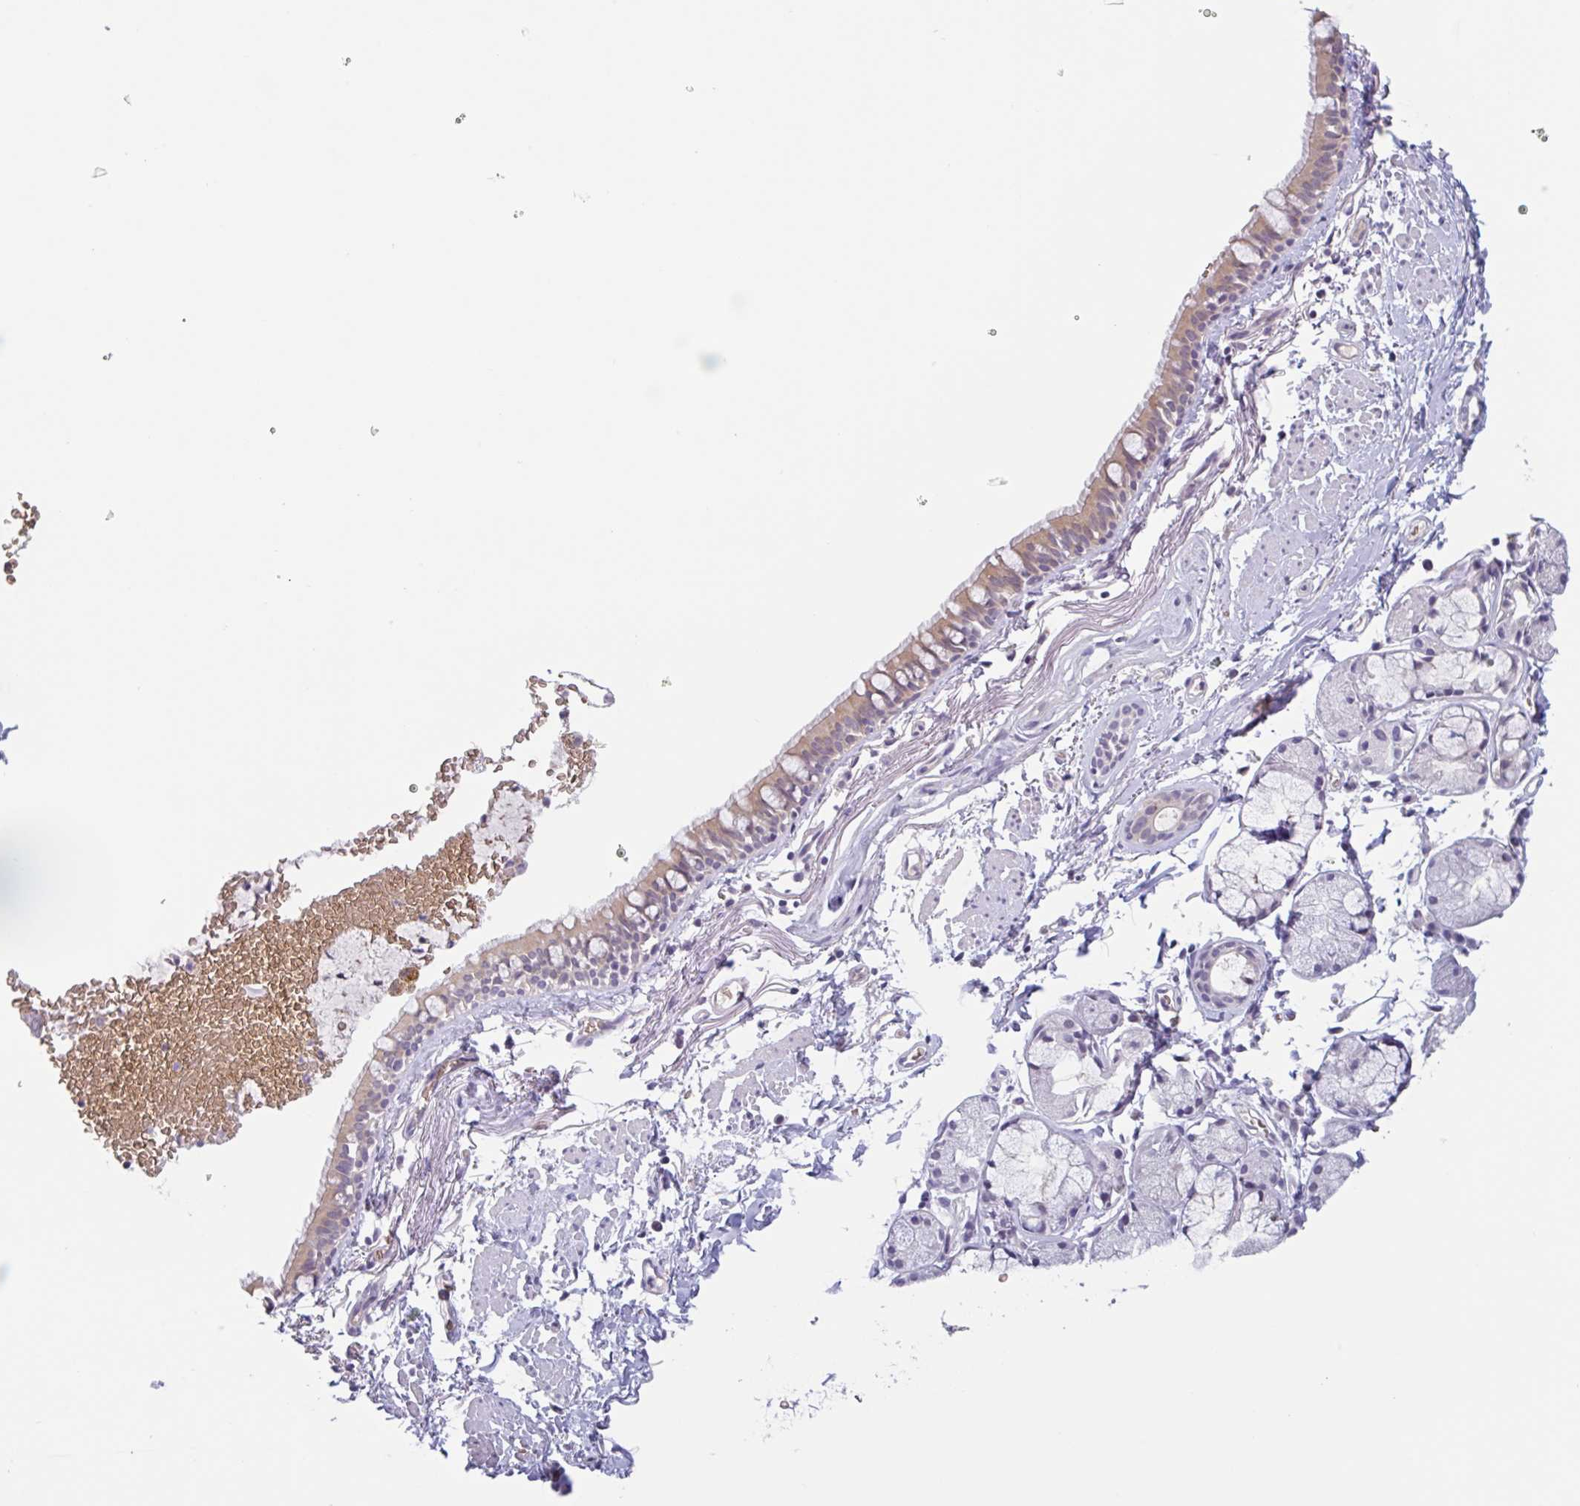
{"staining": {"intensity": "weak", "quantity": ">75%", "location": "cytoplasmic/membranous"}, "tissue": "bronchus", "cell_type": "Respiratory epithelial cells", "image_type": "normal", "snomed": [{"axis": "morphology", "description": "Normal tissue, NOS"}, {"axis": "topography", "description": "Lymph node"}, {"axis": "topography", "description": "Cartilage tissue"}, {"axis": "topography", "description": "Bronchus"}], "caption": "About >75% of respiratory epithelial cells in normal bronchus show weak cytoplasmic/membranous protein staining as visualized by brown immunohistochemical staining.", "gene": "RHAG", "patient": {"sex": "female", "age": 70}}